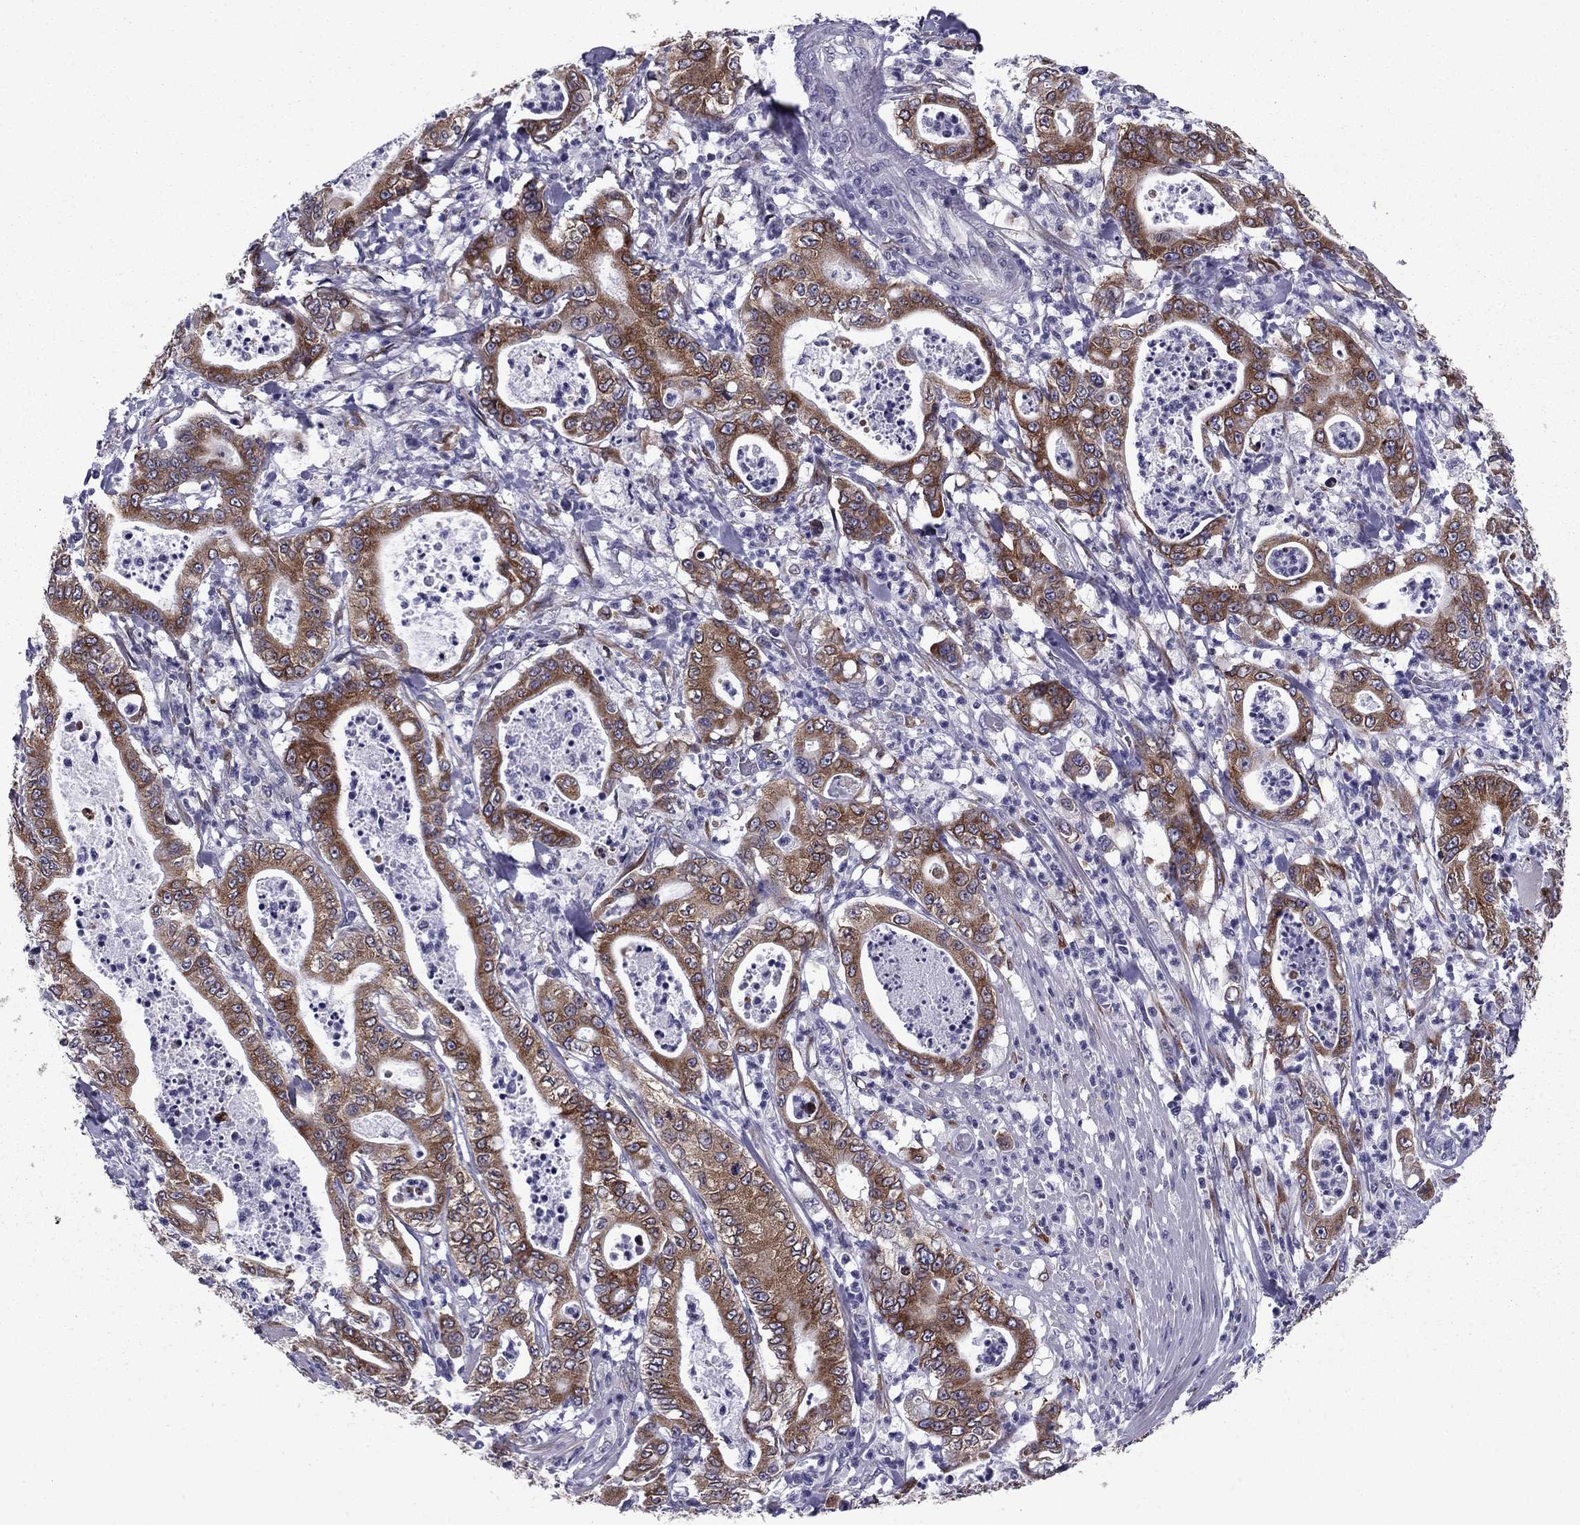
{"staining": {"intensity": "moderate", "quantity": ">75%", "location": "cytoplasmic/membranous"}, "tissue": "pancreatic cancer", "cell_type": "Tumor cells", "image_type": "cancer", "snomed": [{"axis": "morphology", "description": "Adenocarcinoma, NOS"}, {"axis": "topography", "description": "Pancreas"}], "caption": "Immunohistochemical staining of adenocarcinoma (pancreatic) demonstrates moderate cytoplasmic/membranous protein staining in about >75% of tumor cells.", "gene": "TMED3", "patient": {"sex": "male", "age": 71}}